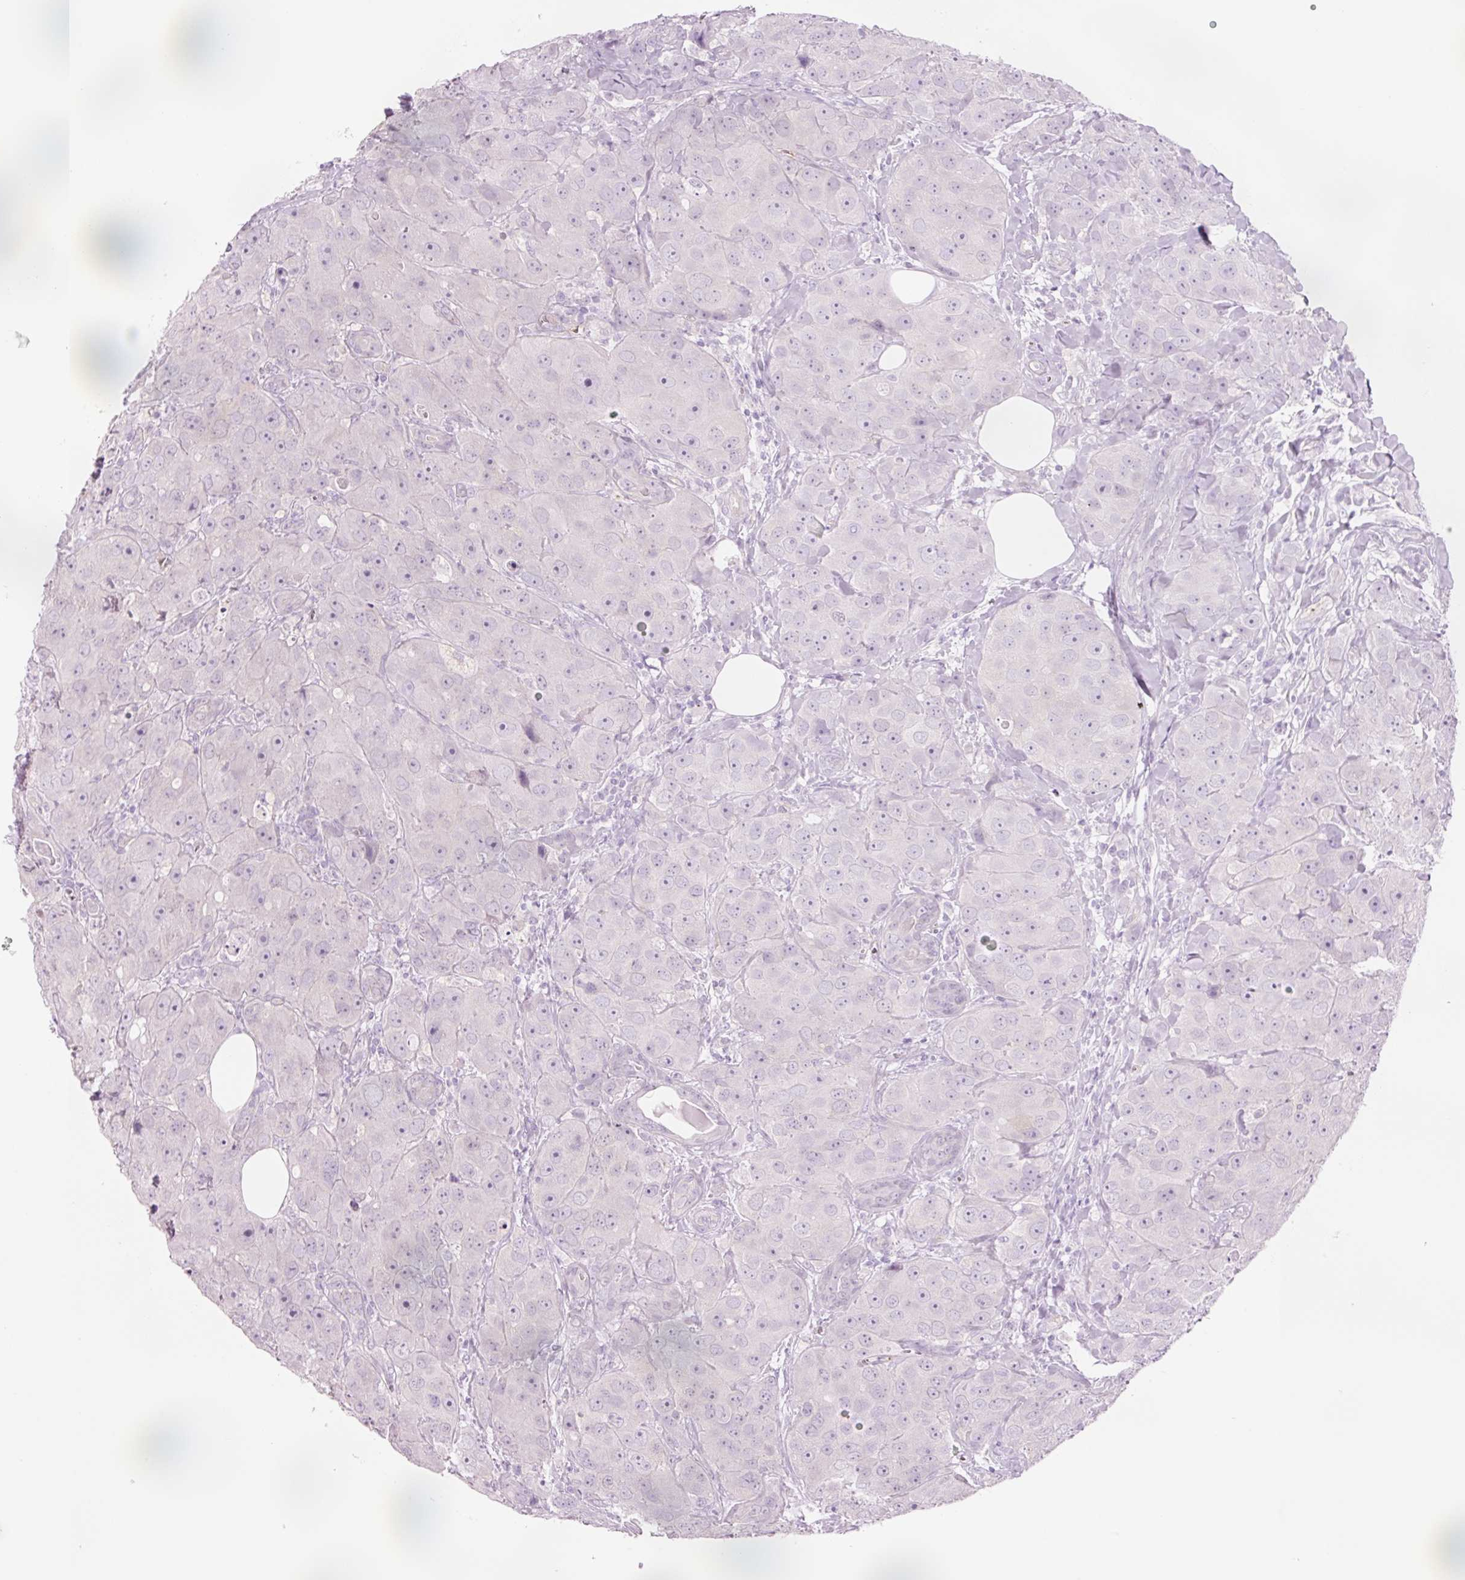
{"staining": {"intensity": "negative", "quantity": "none", "location": "none"}, "tissue": "breast cancer", "cell_type": "Tumor cells", "image_type": "cancer", "snomed": [{"axis": "morphology", "description": "Duct carcinoma"}, {"axis": "topography", "description": "Breast"}], "caption": "Immunohistochemistry of invasive ductal carcinoma (breast) demonstrates no staining in tumor cells.", "gene": "HSPA4L", "patient": {"sex": "female", "age": 43}}